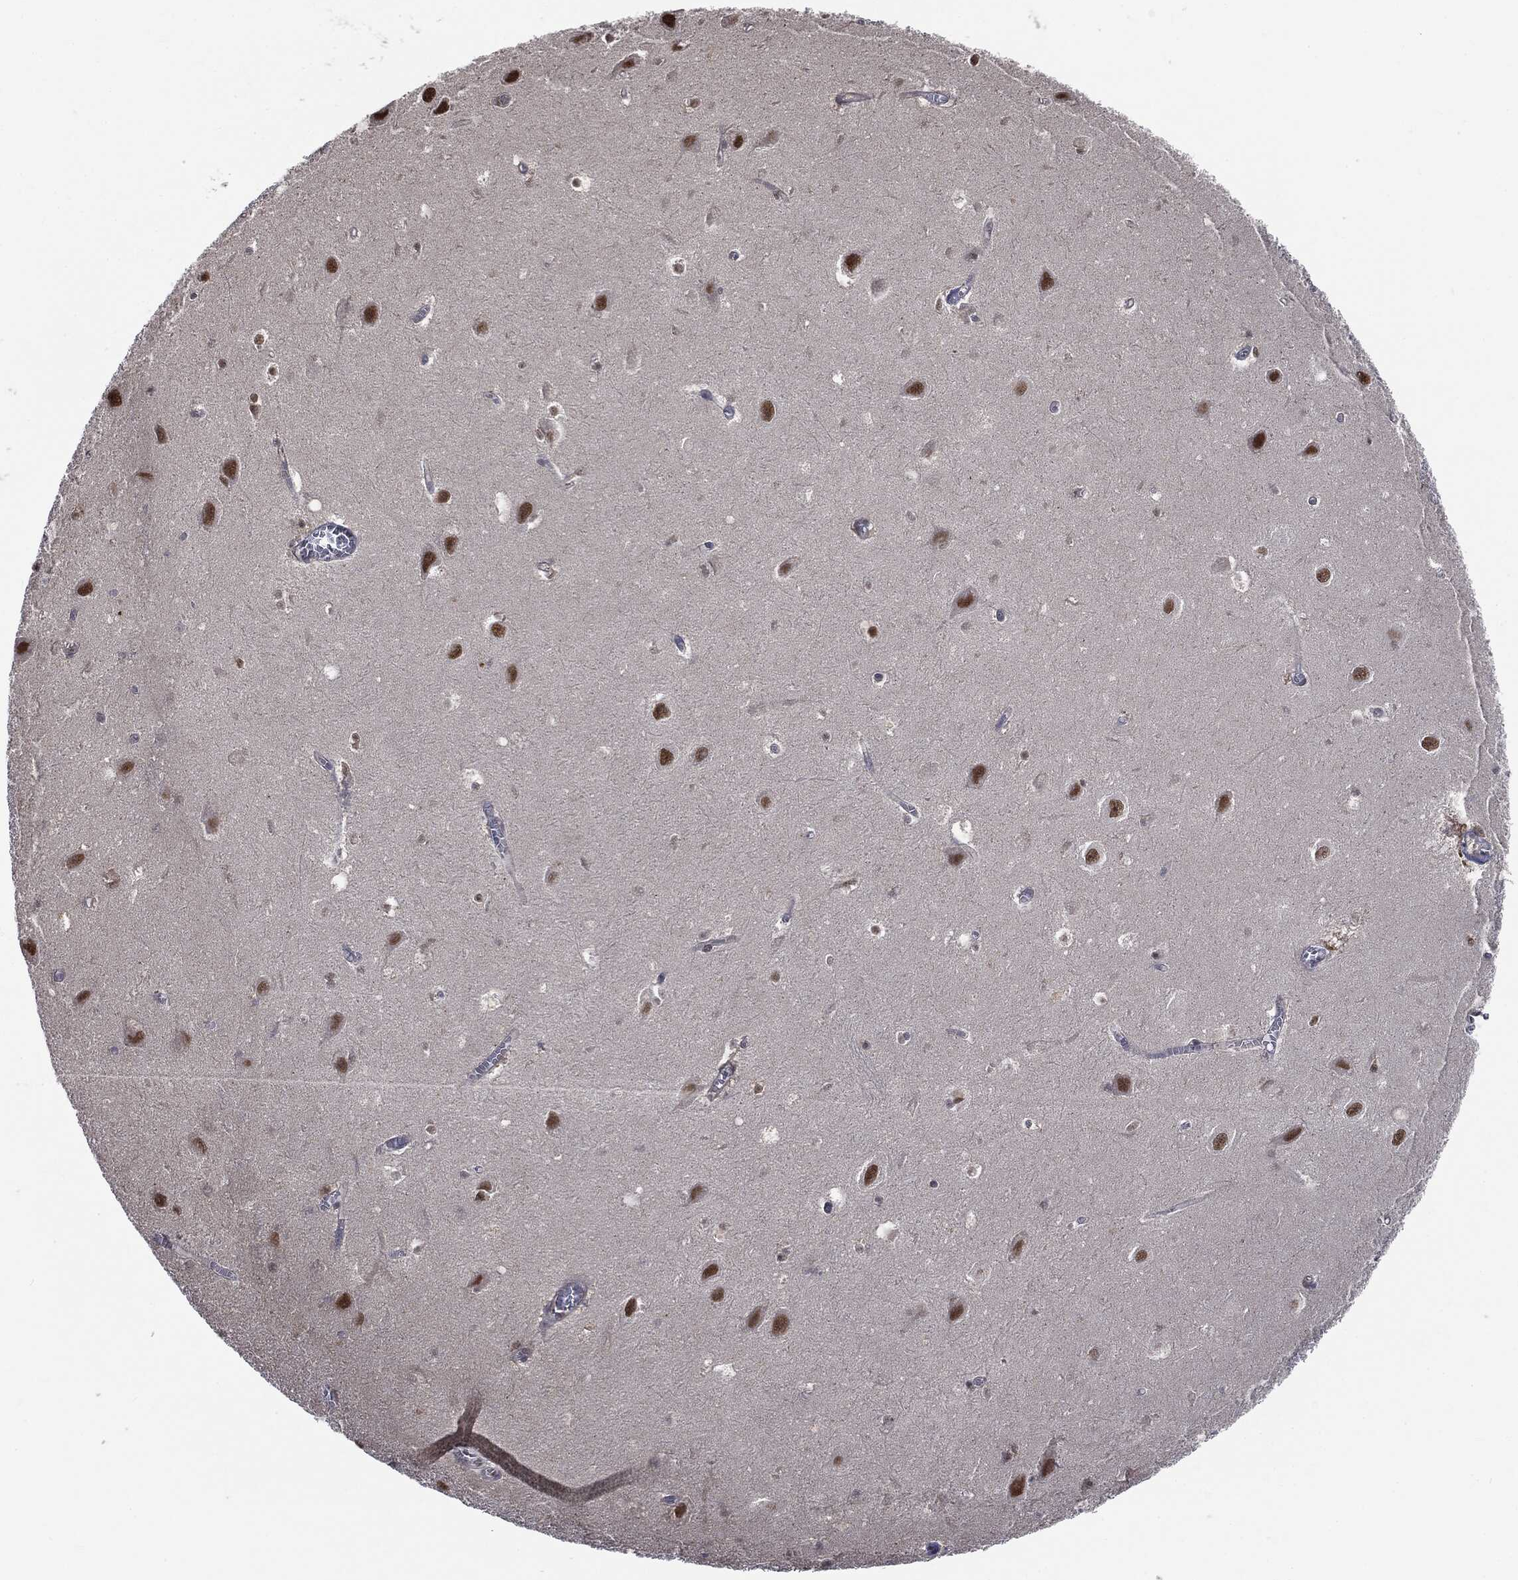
{"staining": {"intensity": "negative", "quantity": "none", "location": "none"}, "tissue": "hippocampus", "cell_type": "Glial cells", "image_type": "normal", "snomed": [{"axis": "morphology", "description": "Normal tissue, NOS"}, {"axis": "topography", "description": "Hippocampus"}], "caption": "High power microscopy micrograph of an immunohistochemistry (IHC) photomicrograph of normal hippocampus, revealing no significant positivity in glial cells. The staining was performed using DAB (3,3'-diaminobenzidine) to visualize the protein expression in brown, while the nuclei were stained in blue with hematoxylin (Magnification: 20x).", "gene": "SHLD2", "patient": {"sex": "female", "age": 64}}